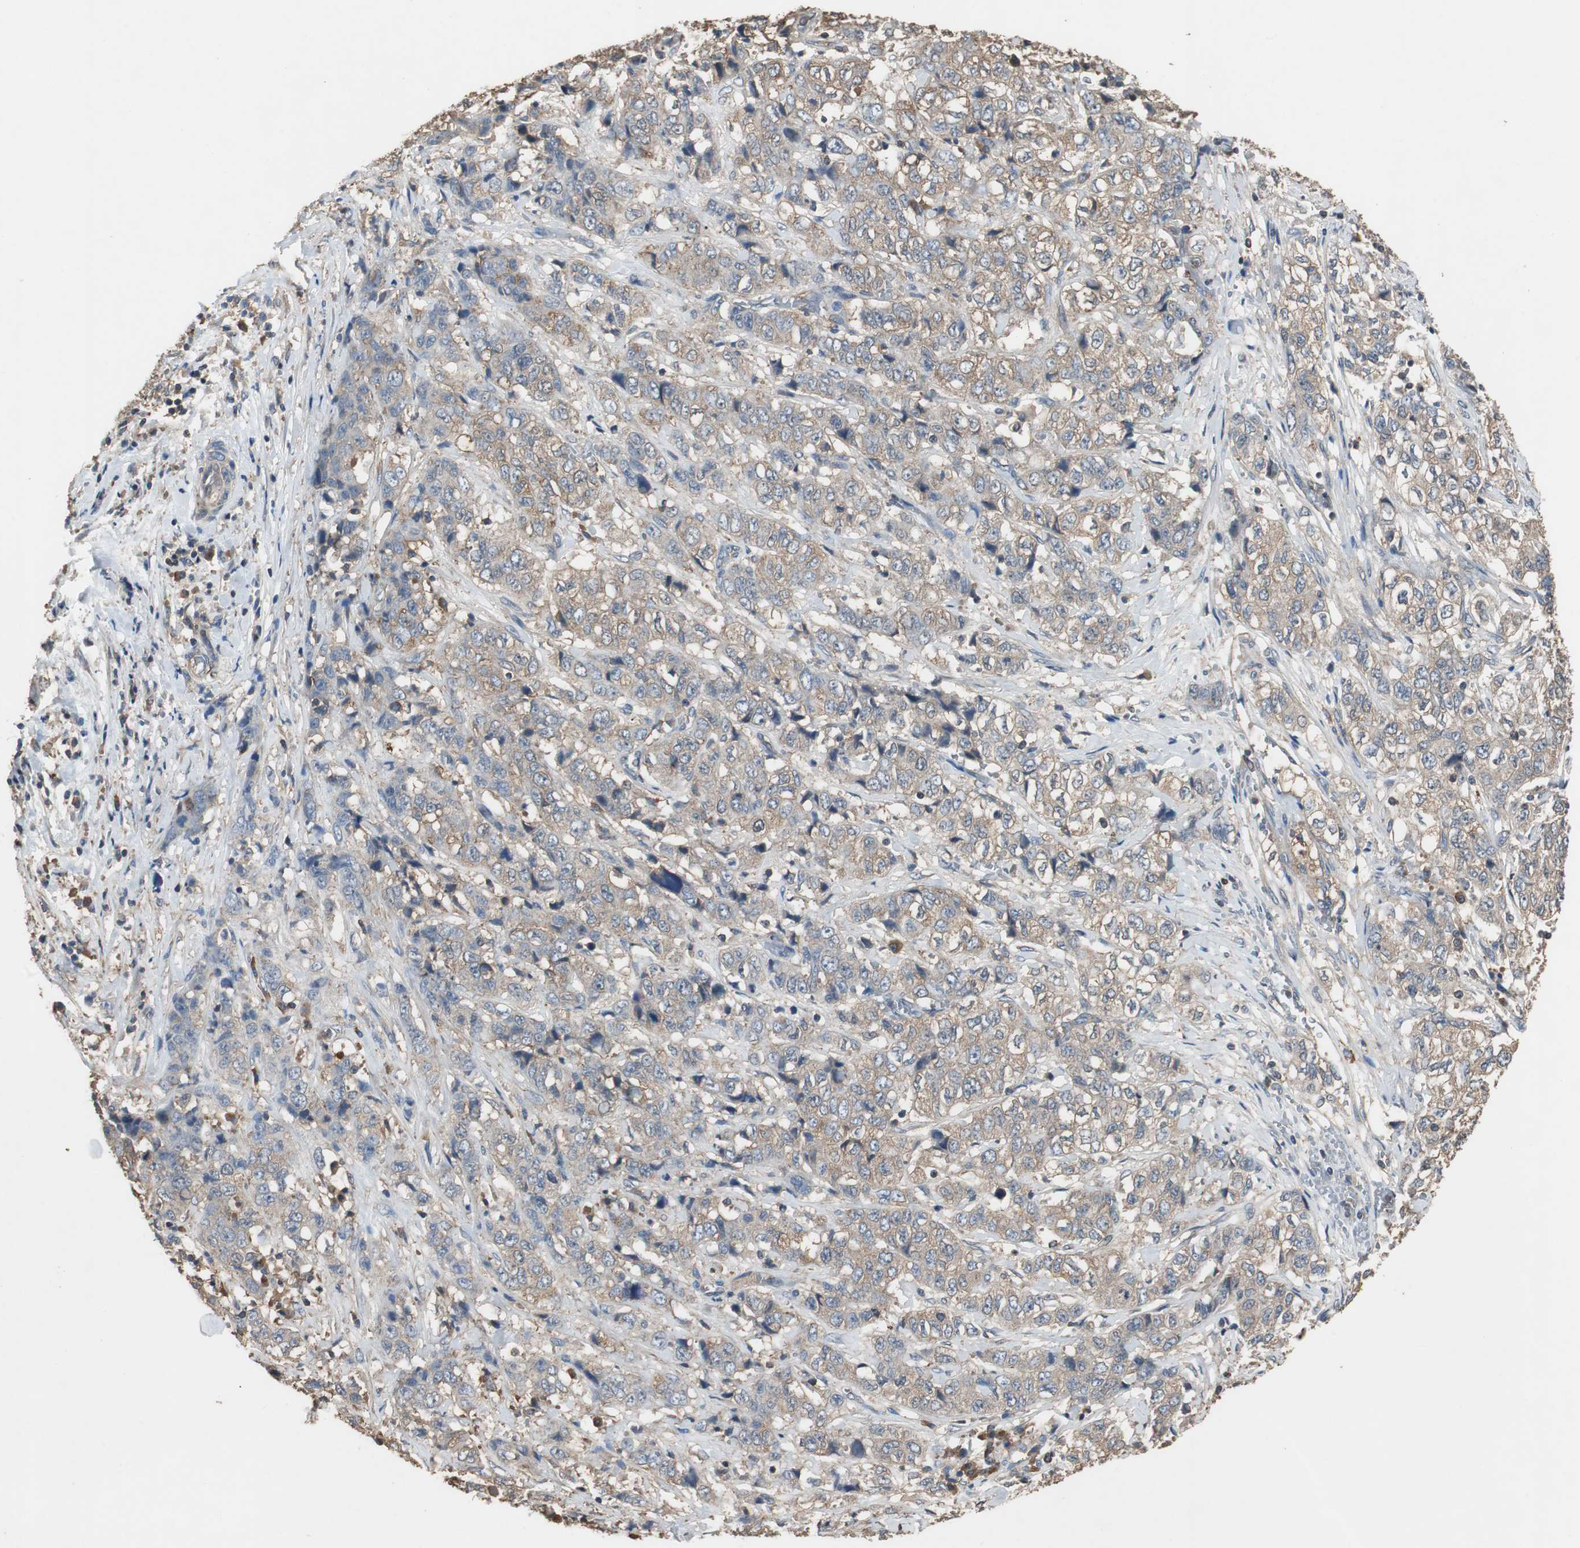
{"staining": {"intensity": "weak", "quantity": "25%-75%", "location": "cytoplasmic/membranous"}, "tissue": "stomach cancer", "cell_type": "Tumor cells", "image_type": "cancer", "snomed": [{"axis": "morphology", "description": "Adenocarcinoma, NOS"}, {"axis": "topography", "description": "Stomach"}], "caption": "Weak cytoplasmic/membranous expression is seen in about 25%-75% of tumor cells in stomach cancer (adenocarcinoma).", "gene": "TNFRSF14", "patient": {"sex": "male", "age": 48}}